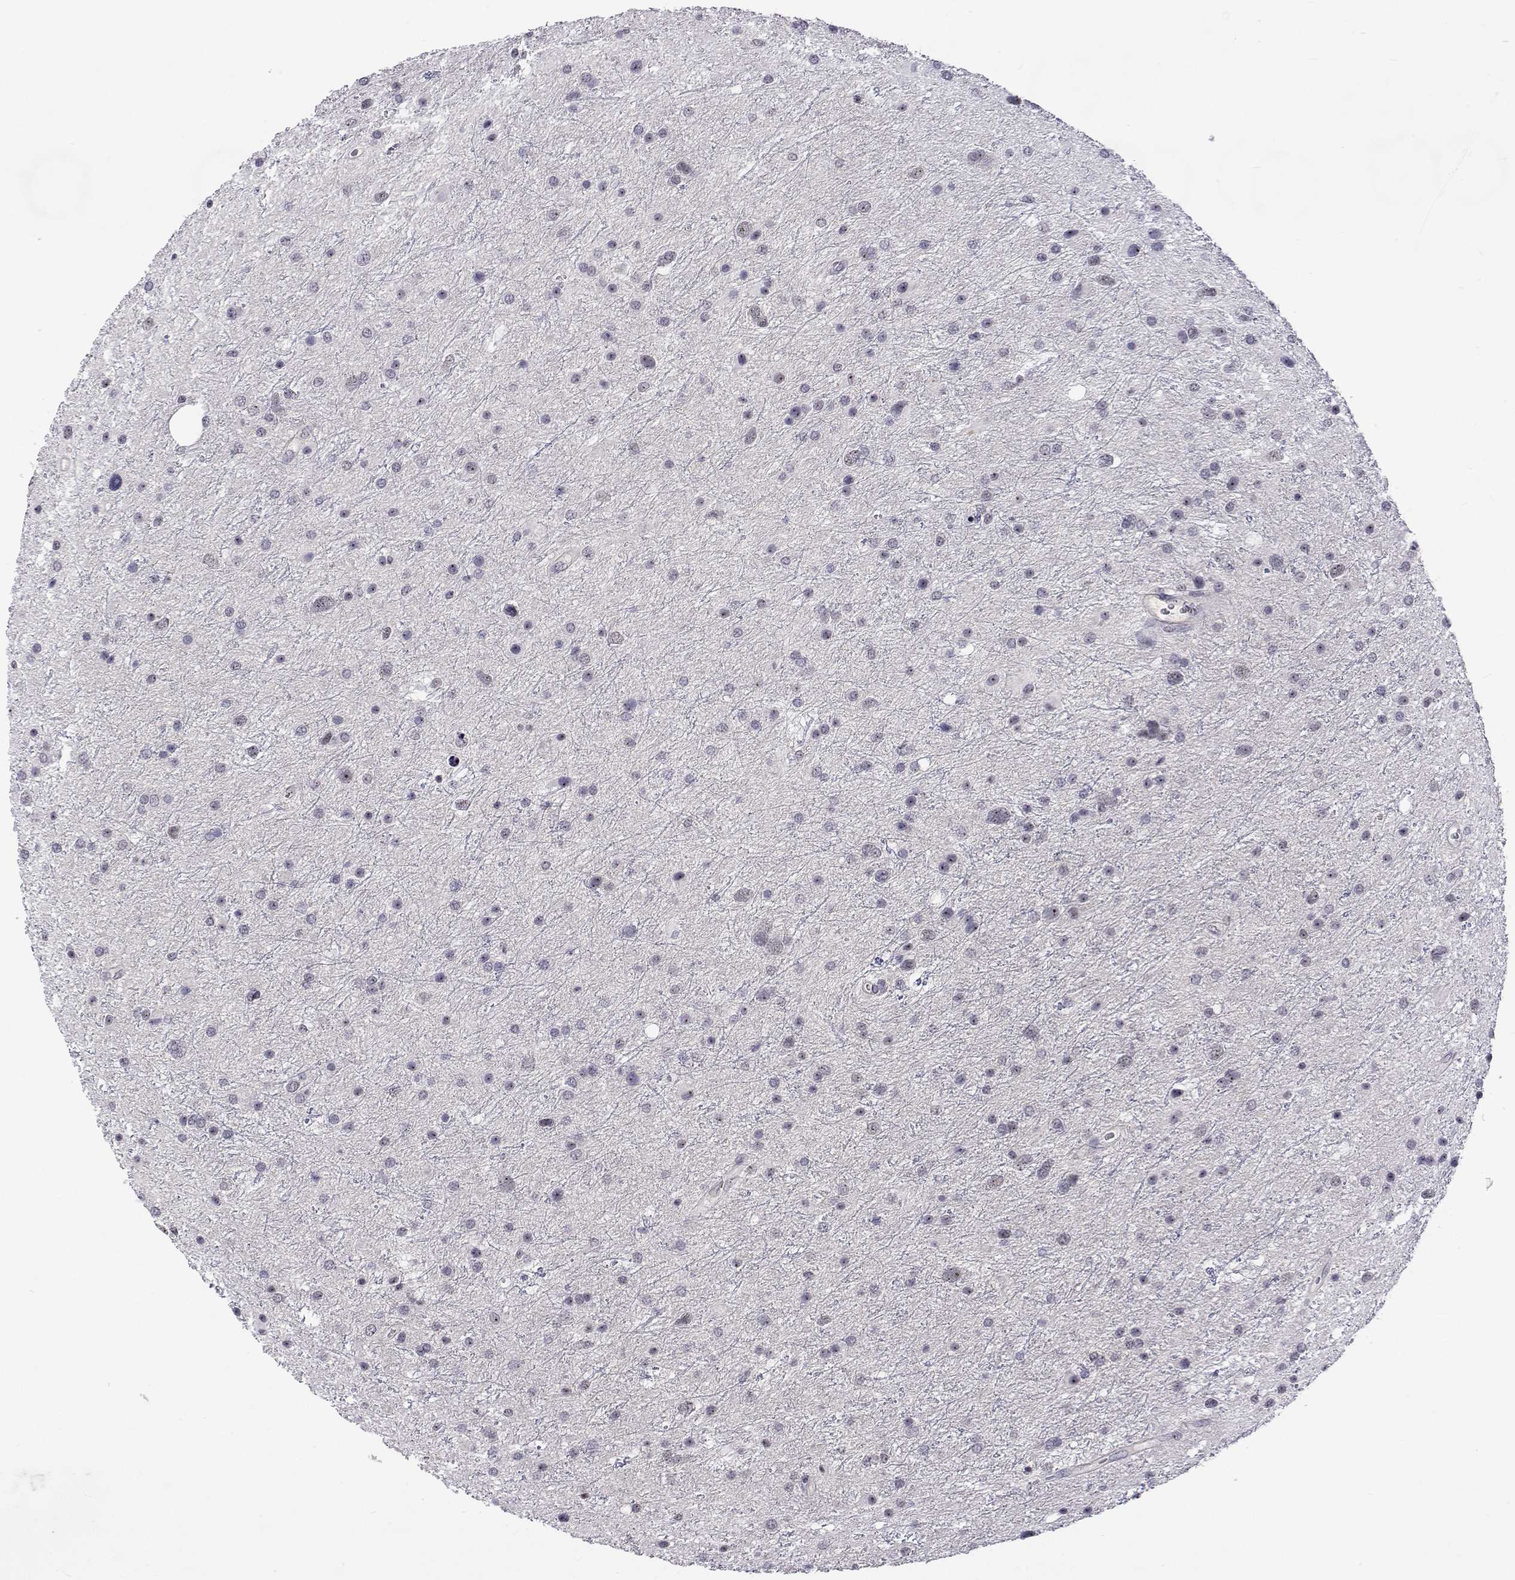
{"staining": {"intensity": "negative", "quantity": "none", "location": "none"}, "tissue": "glioma", "cell_type": "Tumor cells", "image_type": "cancer", "snomed": [{"axis": "morphology", "description": "Glioma, malignant, Low grade"}, {"axis": "topography", "description": "Brain"}], "caption": "Immunohistochemical staining of malignant glioma (low-grade) exhibits no significant positivity in tumor cells. (Stains: DAB immunohistochemistry with hematoxylin counter stain, Microscopy: brightfield microscopy at high magnification).", "gene": "NHP2", "patient": {"sex": "female", "age": 32}}